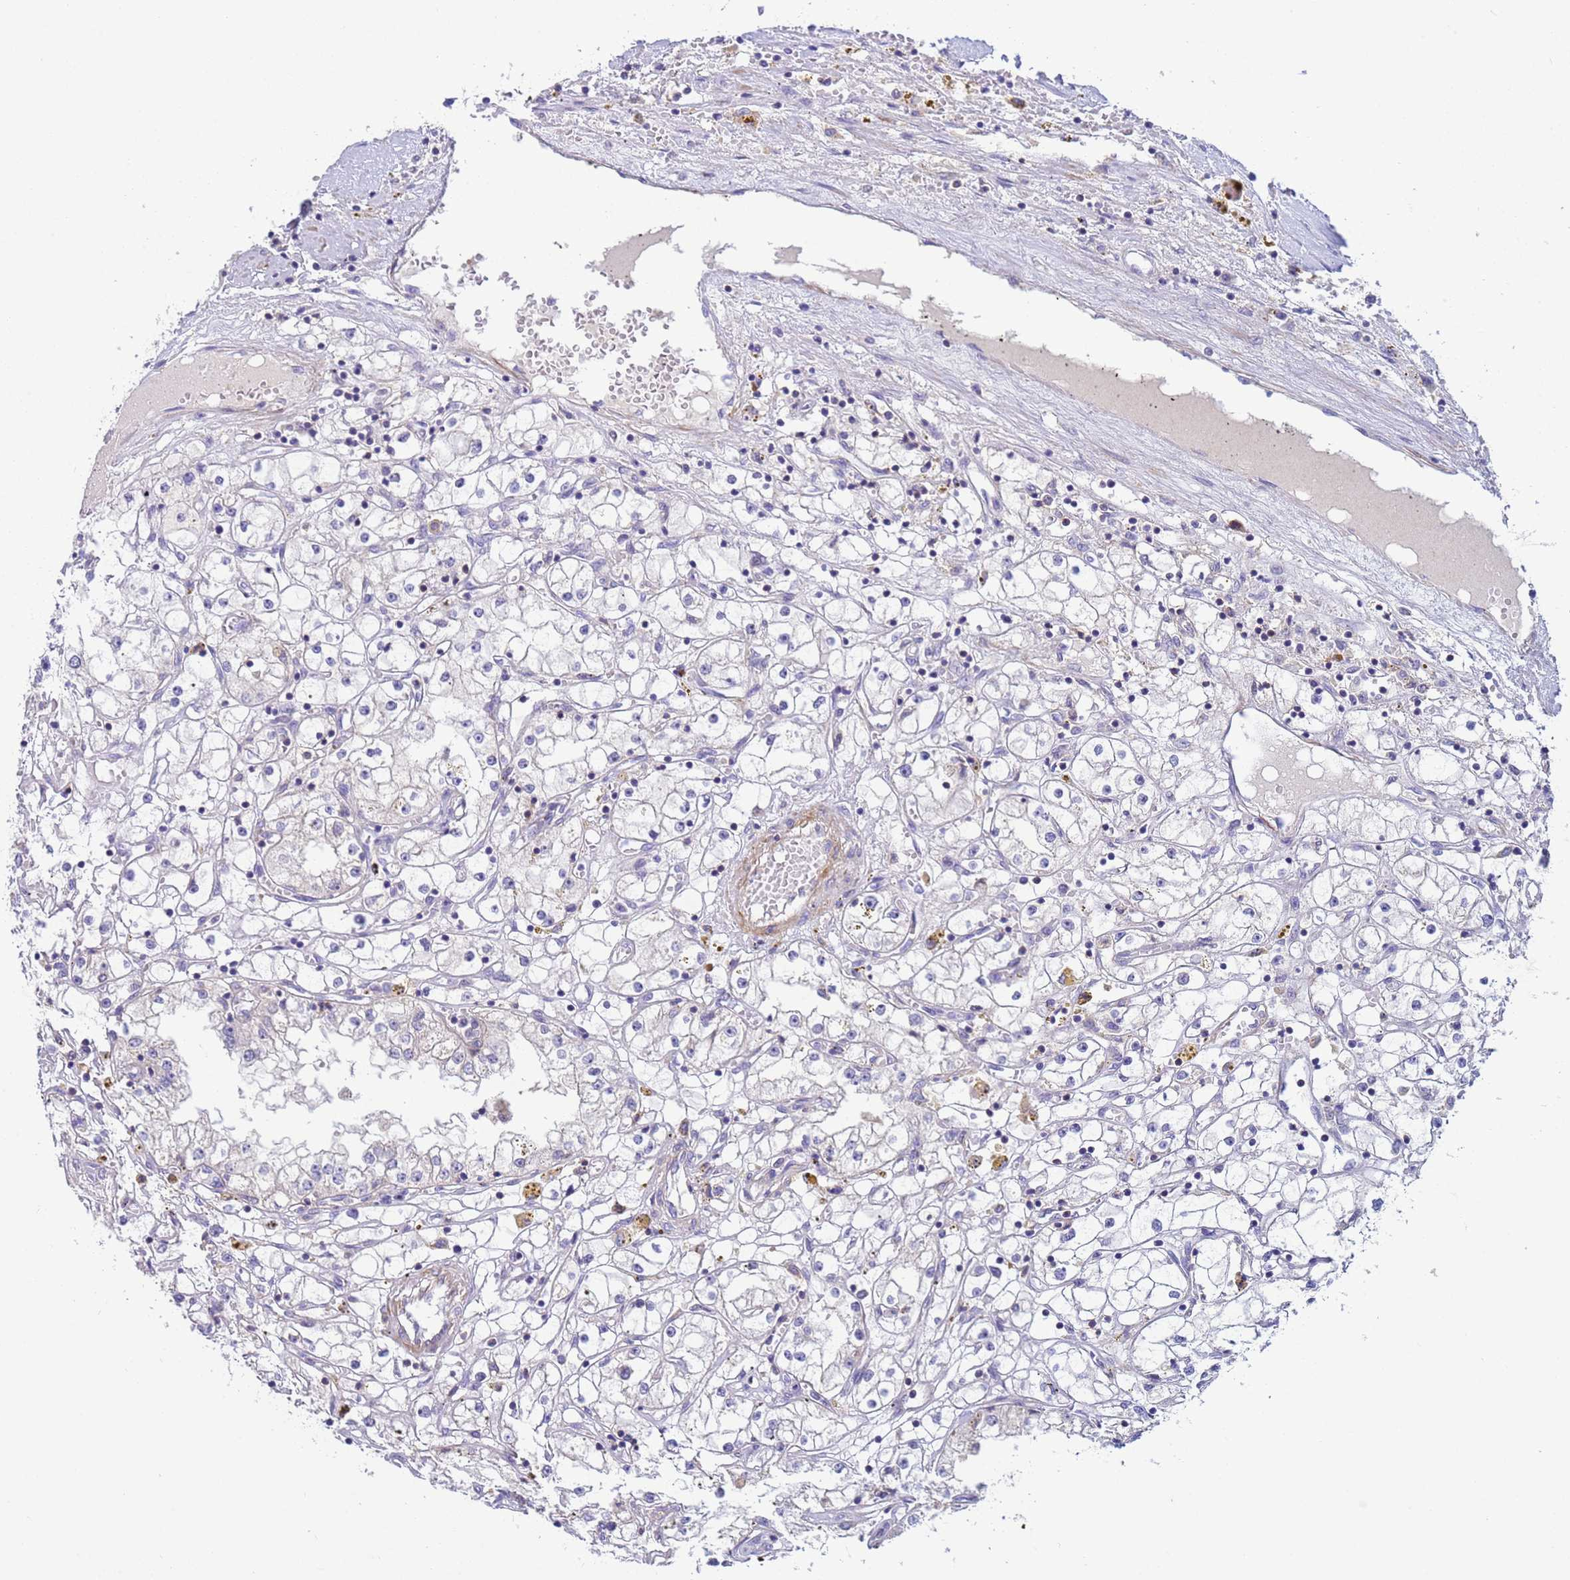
{"staining": {"intensity": "negative", "quantity": "none", "location": "none"}, "tissue": "renal cancer", "cell_type": "Tumor cells", "image_type": "cancer", "snomed": [{"axis": "morphology", "description": "Adenocarcinoma, NOS"}, {"axis": "topography", "description": "Kidney"}], "caption": "DAB (3,3'-diaminobenzidine) immunohistochemical staining of adenocarcinoma (renal) demonstrates no significant positivity in tumor cells. The staining was performed using DAB (3,3'-diaminobenzidine) to visualize the protein expression in brown, while the nuclei were stained in blue with hematoxylin (Magnification: 20x).", "gene": "KLHL13", "patient": {"sex": "male", "age": 56}}